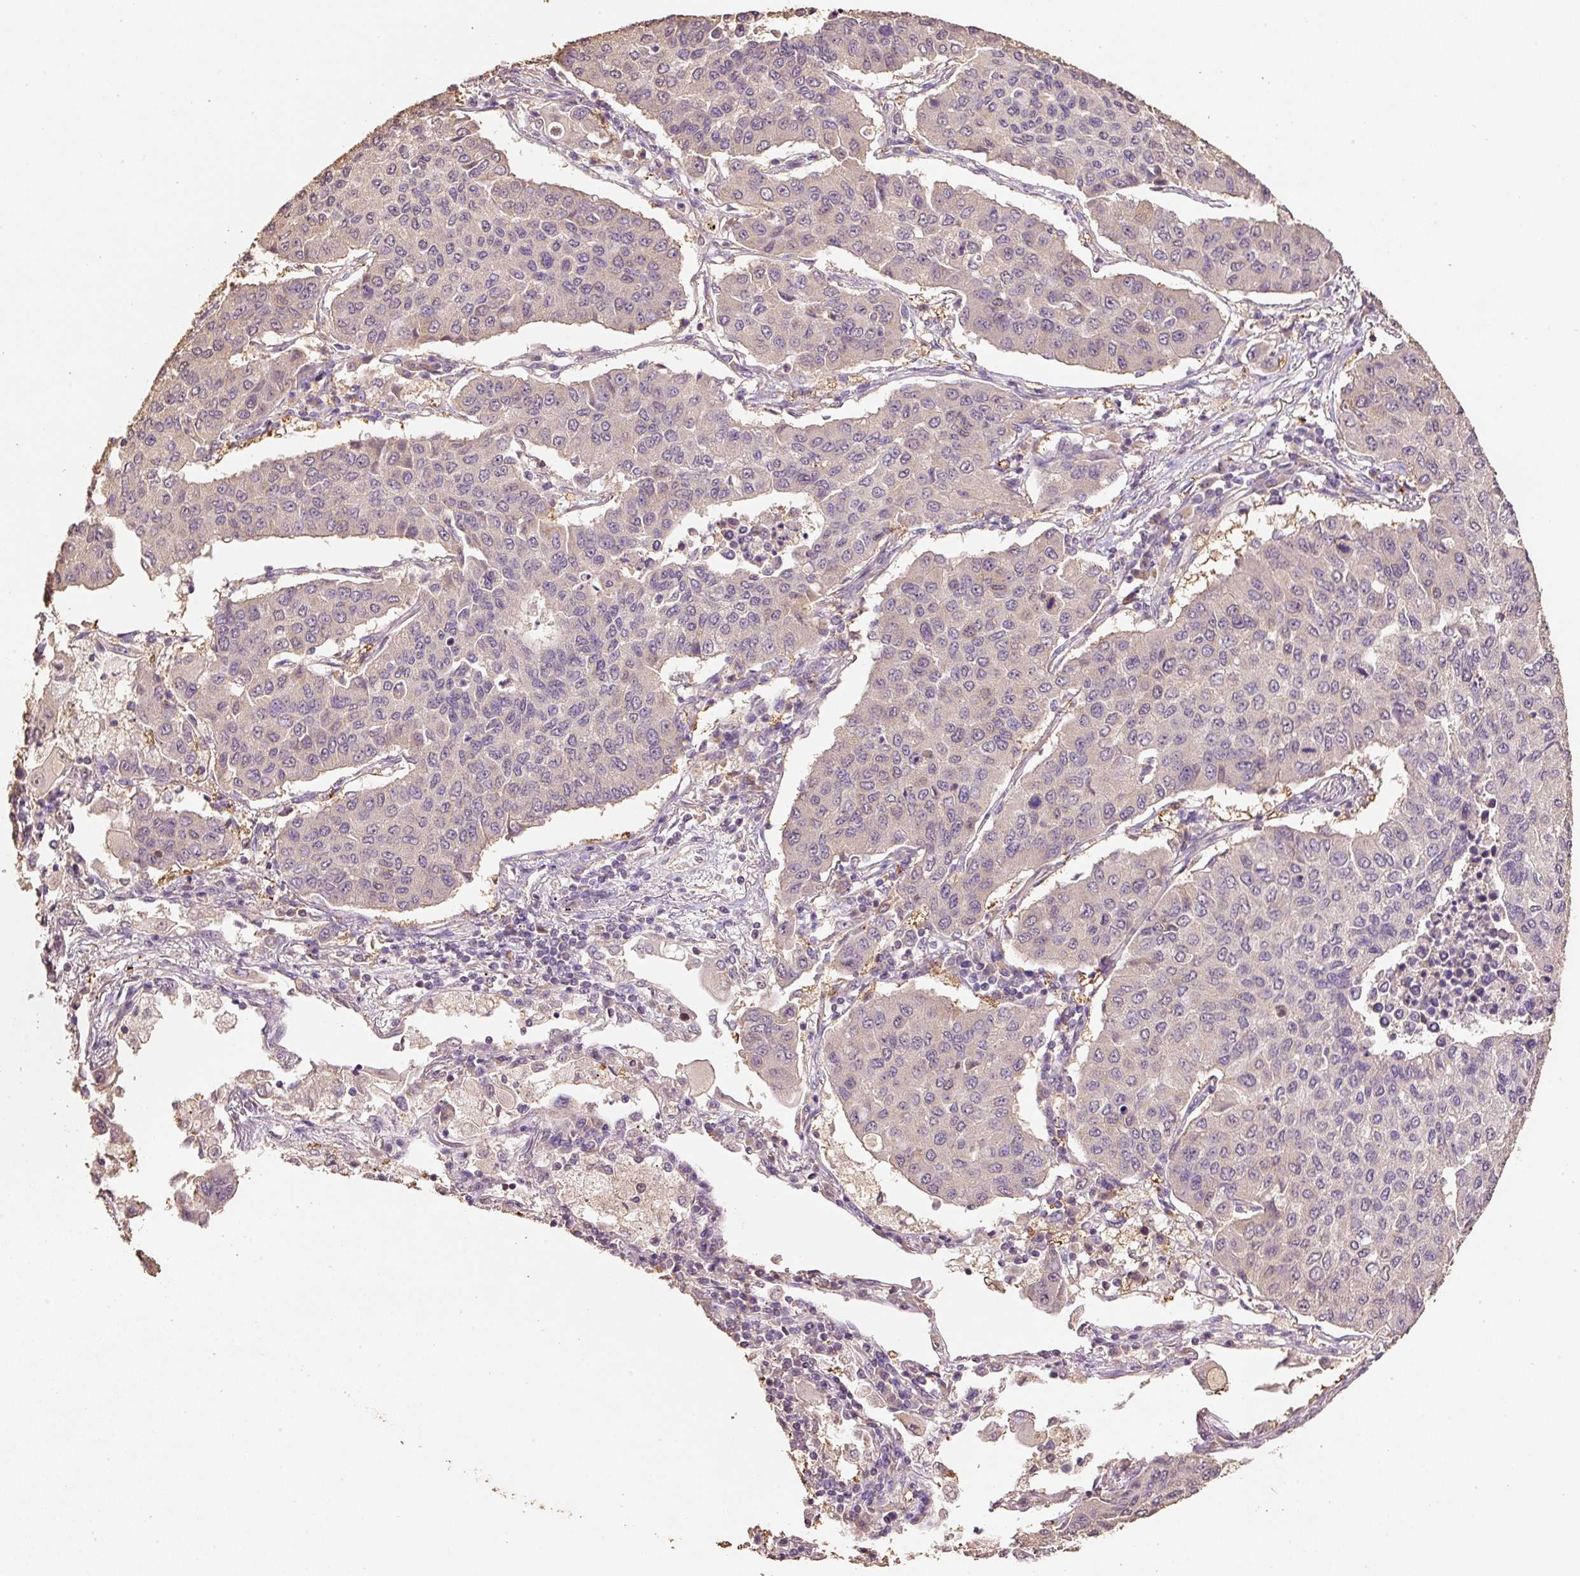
{"staining": {"intensity": "negative", "quantity": "none", "location": "none"}, "tissue": "lung cancer", "cell_type": "Tumor cells", "image_type": "cancer", "snomed": [{"axis": "morphology", "description": "Squamous cell carcinoma, NOS"}, {"axis": "topography", "description": "Lung"}], "caption": "Immunohistochemistry histopathology image of neoplastic tissue: lung squamous cell carcinoma stained with DAB (3,3'-diaminobenzidine) displays no significant protein positivity in tumor cells.", "gene": "HERC2", "patient": {"sex": "male", "age": 74}}